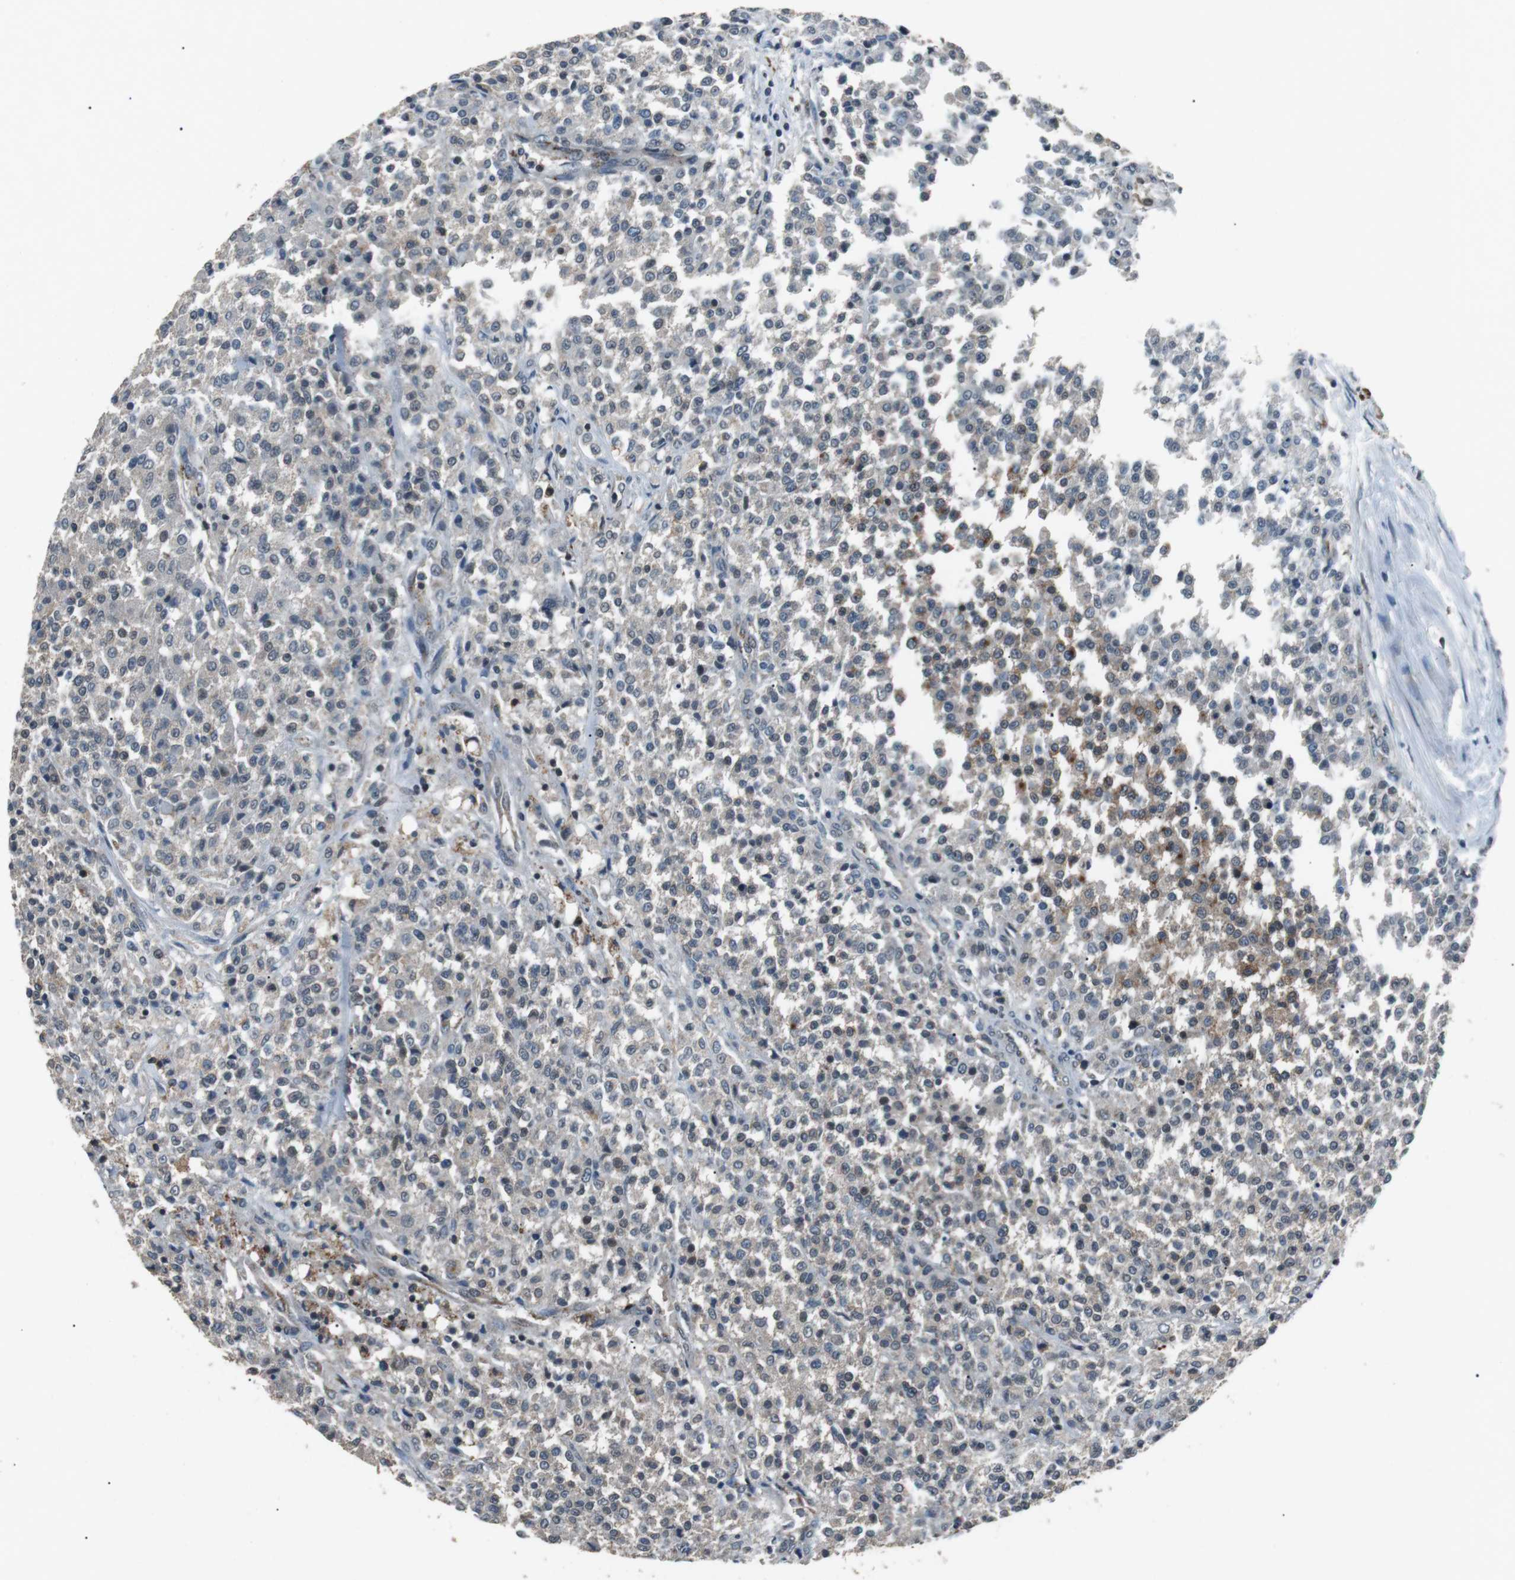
{"staining": {"intensity": "moderate", "quantity": "<25%", "location": "cytoplasmic/membranous"}, "tissue": "testis cancer", "cell_type": "Tumor cells", "image_type": "cancer", "snomed": [{"axis": "morphology", "description": "Seminoma, NOS"}, {"axis": "topography", "description": "Testis"}], "caption": "Protein expression analysis of human testis cancer reveals moderate cytoplasmic/membranous staining in about <25% of tumor cells.", "gene": "NEK7", "patient": {"sex": "male", "age": 59}}